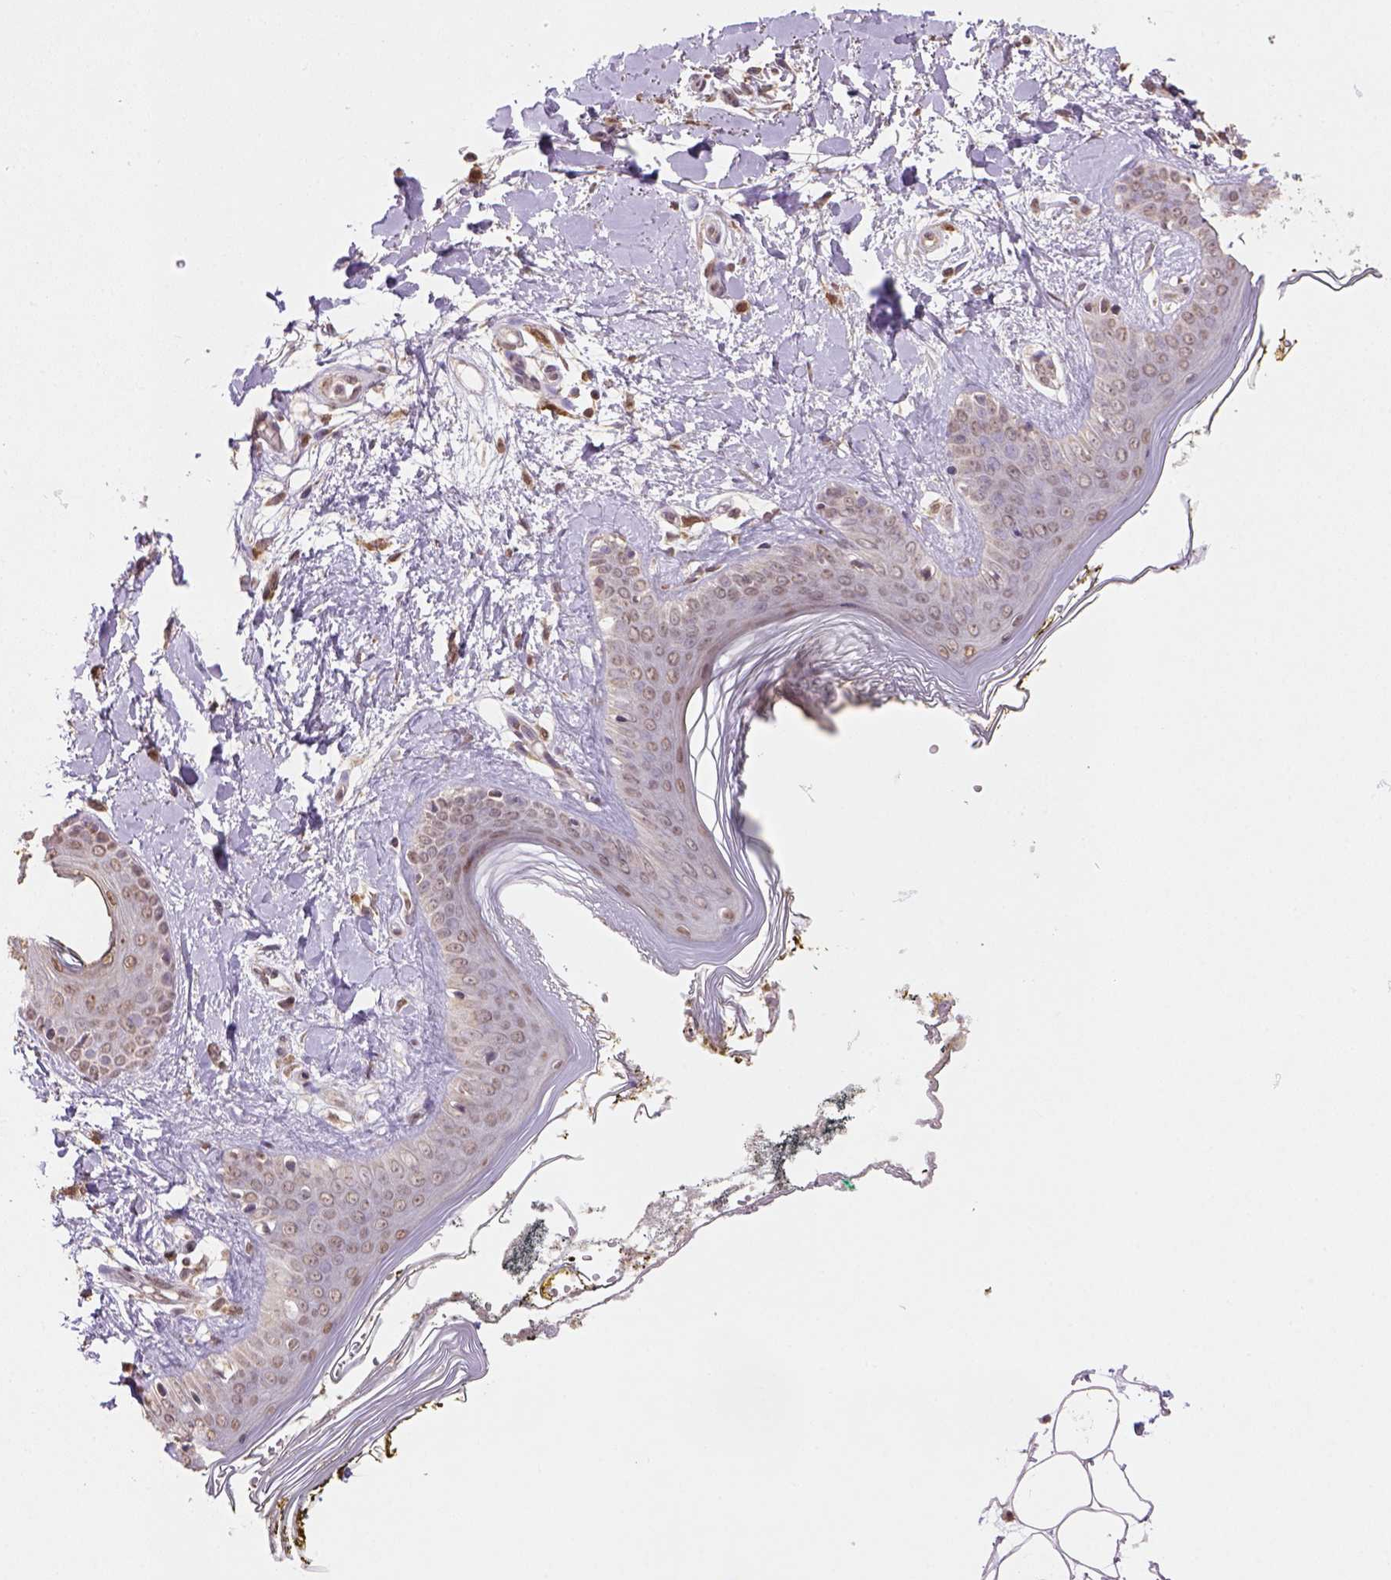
{"staining": {"intensity": "moderate", "quantity": "<25%", "location": "cytoplasmic/membranous"}, "tissue": "skin", "cell_type": "Fibroblasts", "image_type": "normal", "snomed": [{"axis": "morphology", "description": "Normal tissue, NOS"}, {"axis": "topography", "description": "Skin"}], "caption": "IHC of benign human skin exhibits low levels of moderate cytoplasmic/membranous expression in about <25% of fibroblasts. (DAB (3,3'-diaminobenzidine) IHC, brown staining for protein, blue staining for nuclei).", "gene": "NUDT10", "patient": {"sex": "female", "age": 34}}